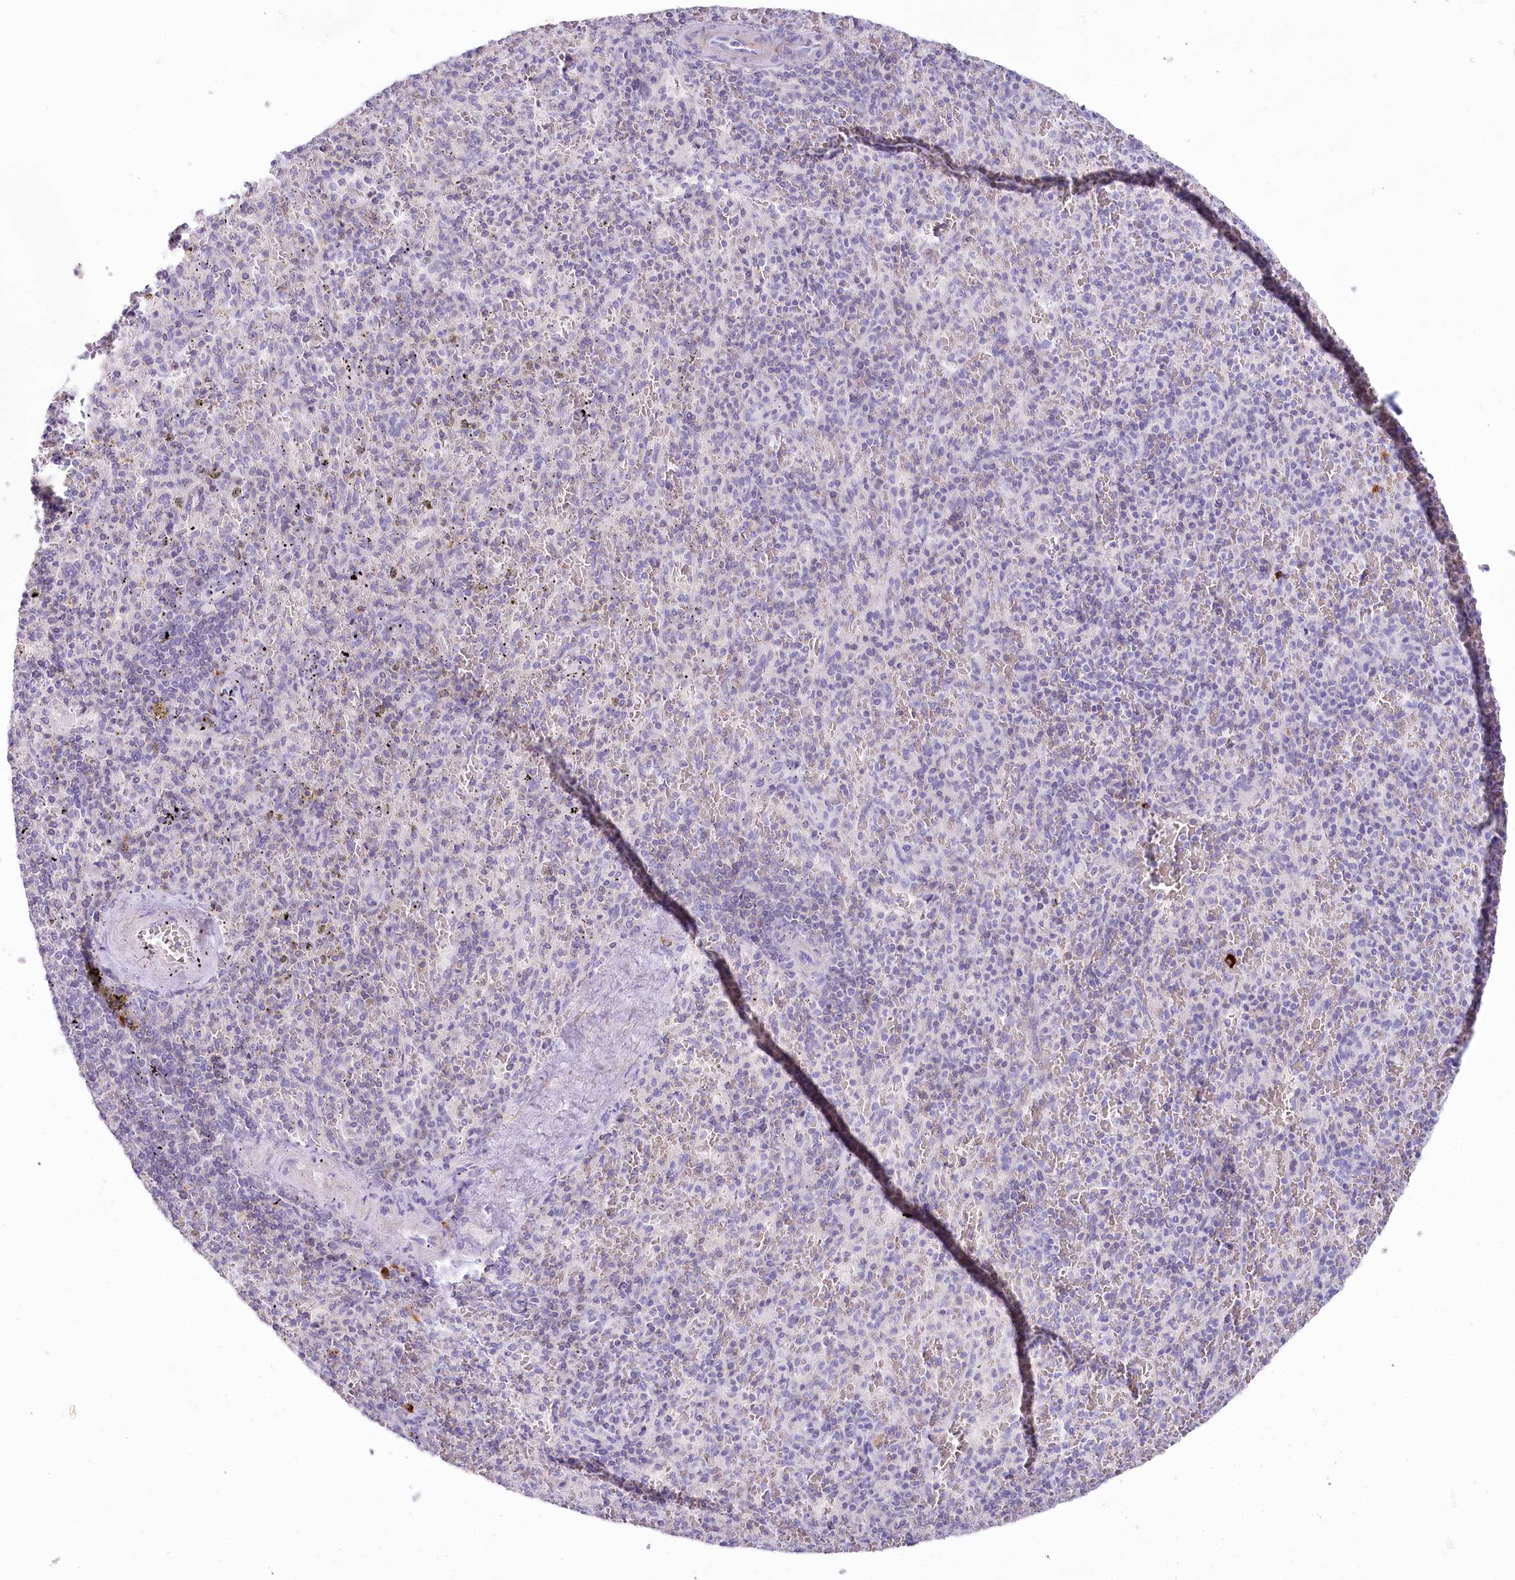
{"staining": {"intensity": "negative", "quantity": "none", "location": "none"}, "tissue": "spleen", "cell_type": "Cells in red pulp", "image_type": "normal", "snomed": [{"axis": "morphology", "description": "Normal tissue, NOS"}, {"axis": "topography", "description": "Spleen"}], "caption": "A high-resolution histopathology image shows IHC staining of unremarkable spleen, which reveals no significant expression in cells in red pulp.", "gene": "MYOZ1", "patient": {"sex": "male", "age": 82}}